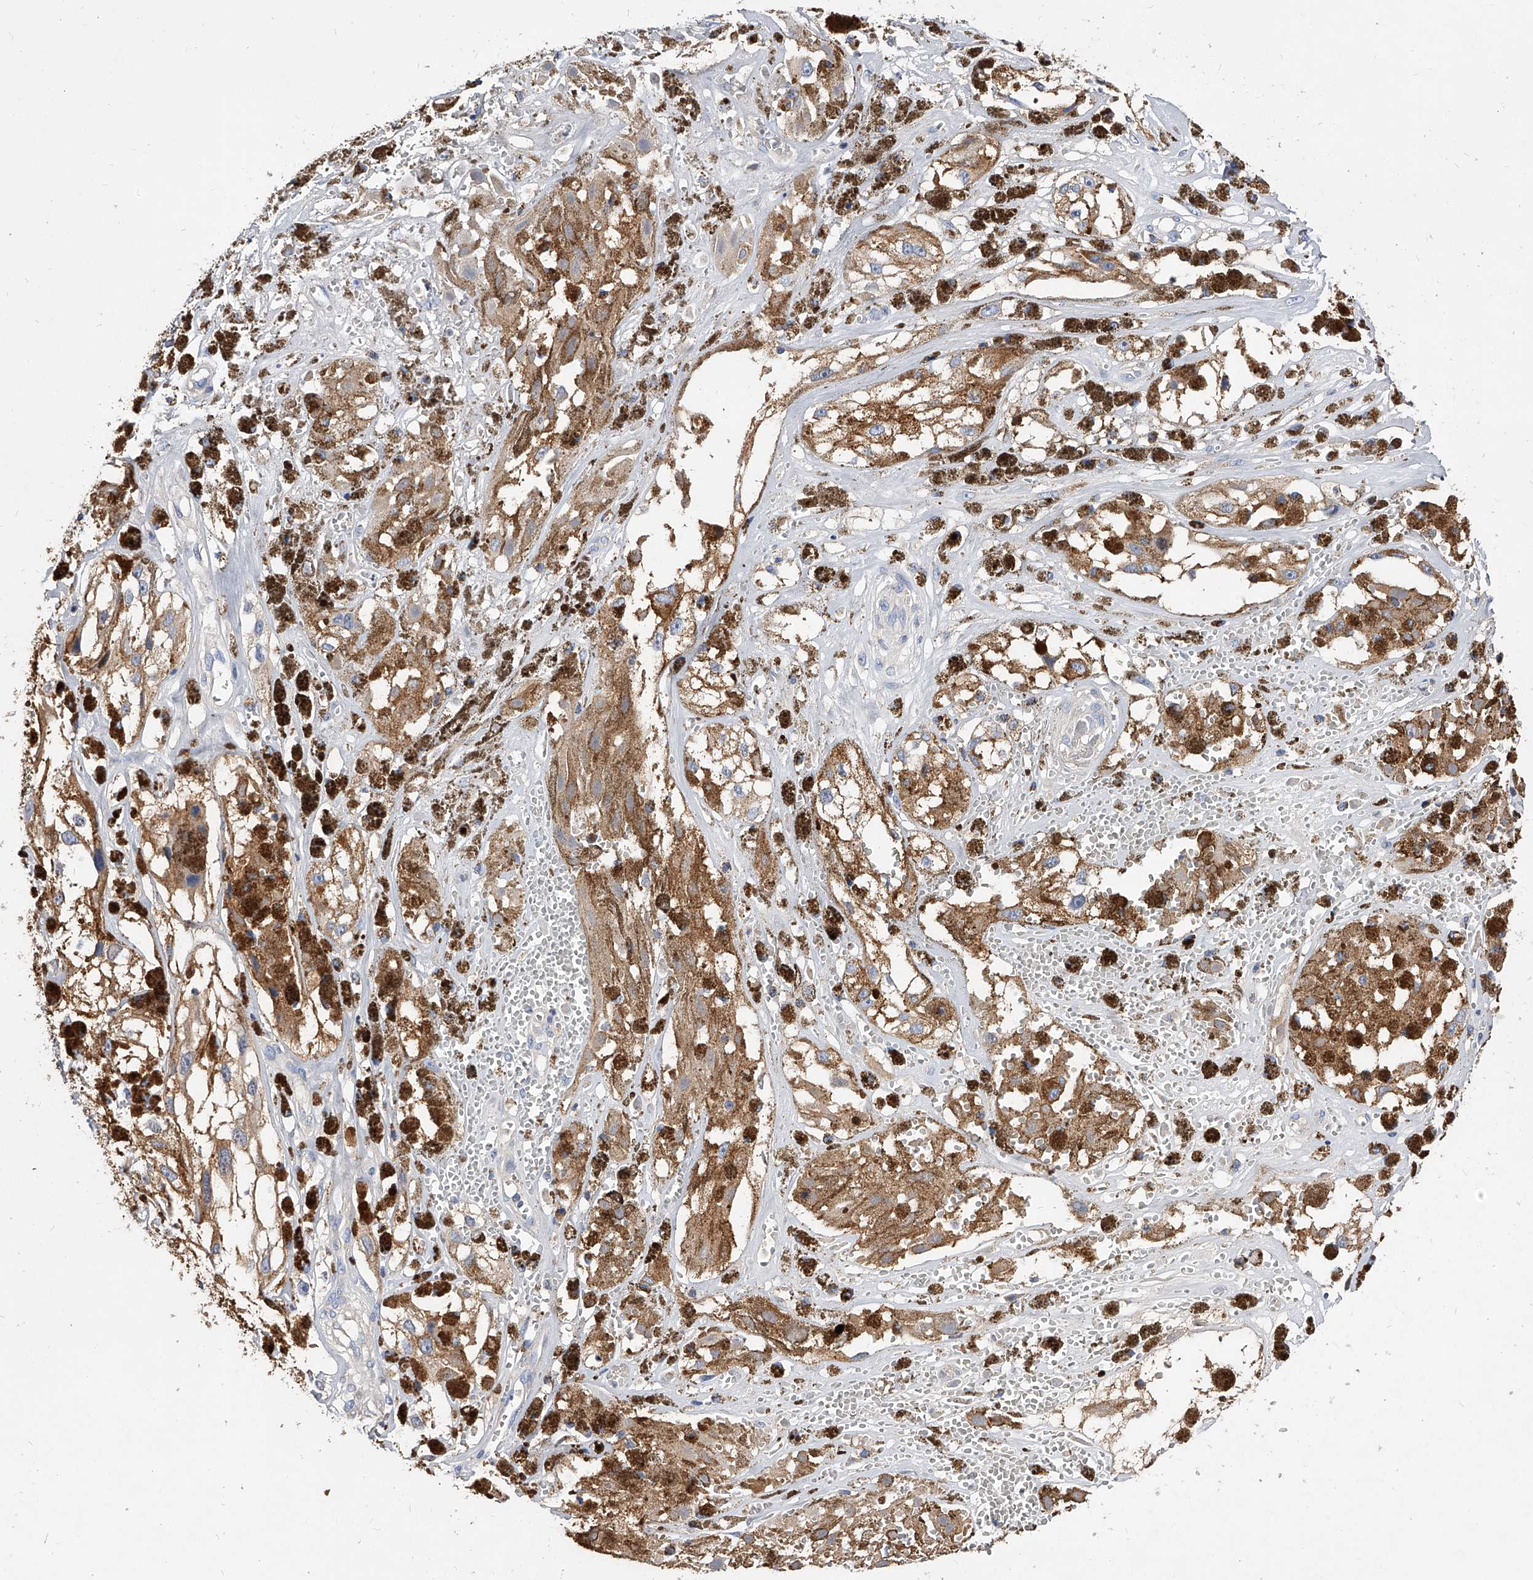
{"staining": {"intensity": "negative", "quantity": "none", "location": "none"}, "tissue": "melanoma", "cell_type": "Tumor cells", "image_type": "cancer", "snomed": [{"axis": "morphology", "description": "Malignant melanoma, NOS"}, {"axis": "topography", "description": "Skin"}], "caption": "Protein analysis of melanoma shows no significant staining in tumor cells.", "gene": "APEH", "patient": {"sex": "male", "age": 88}}